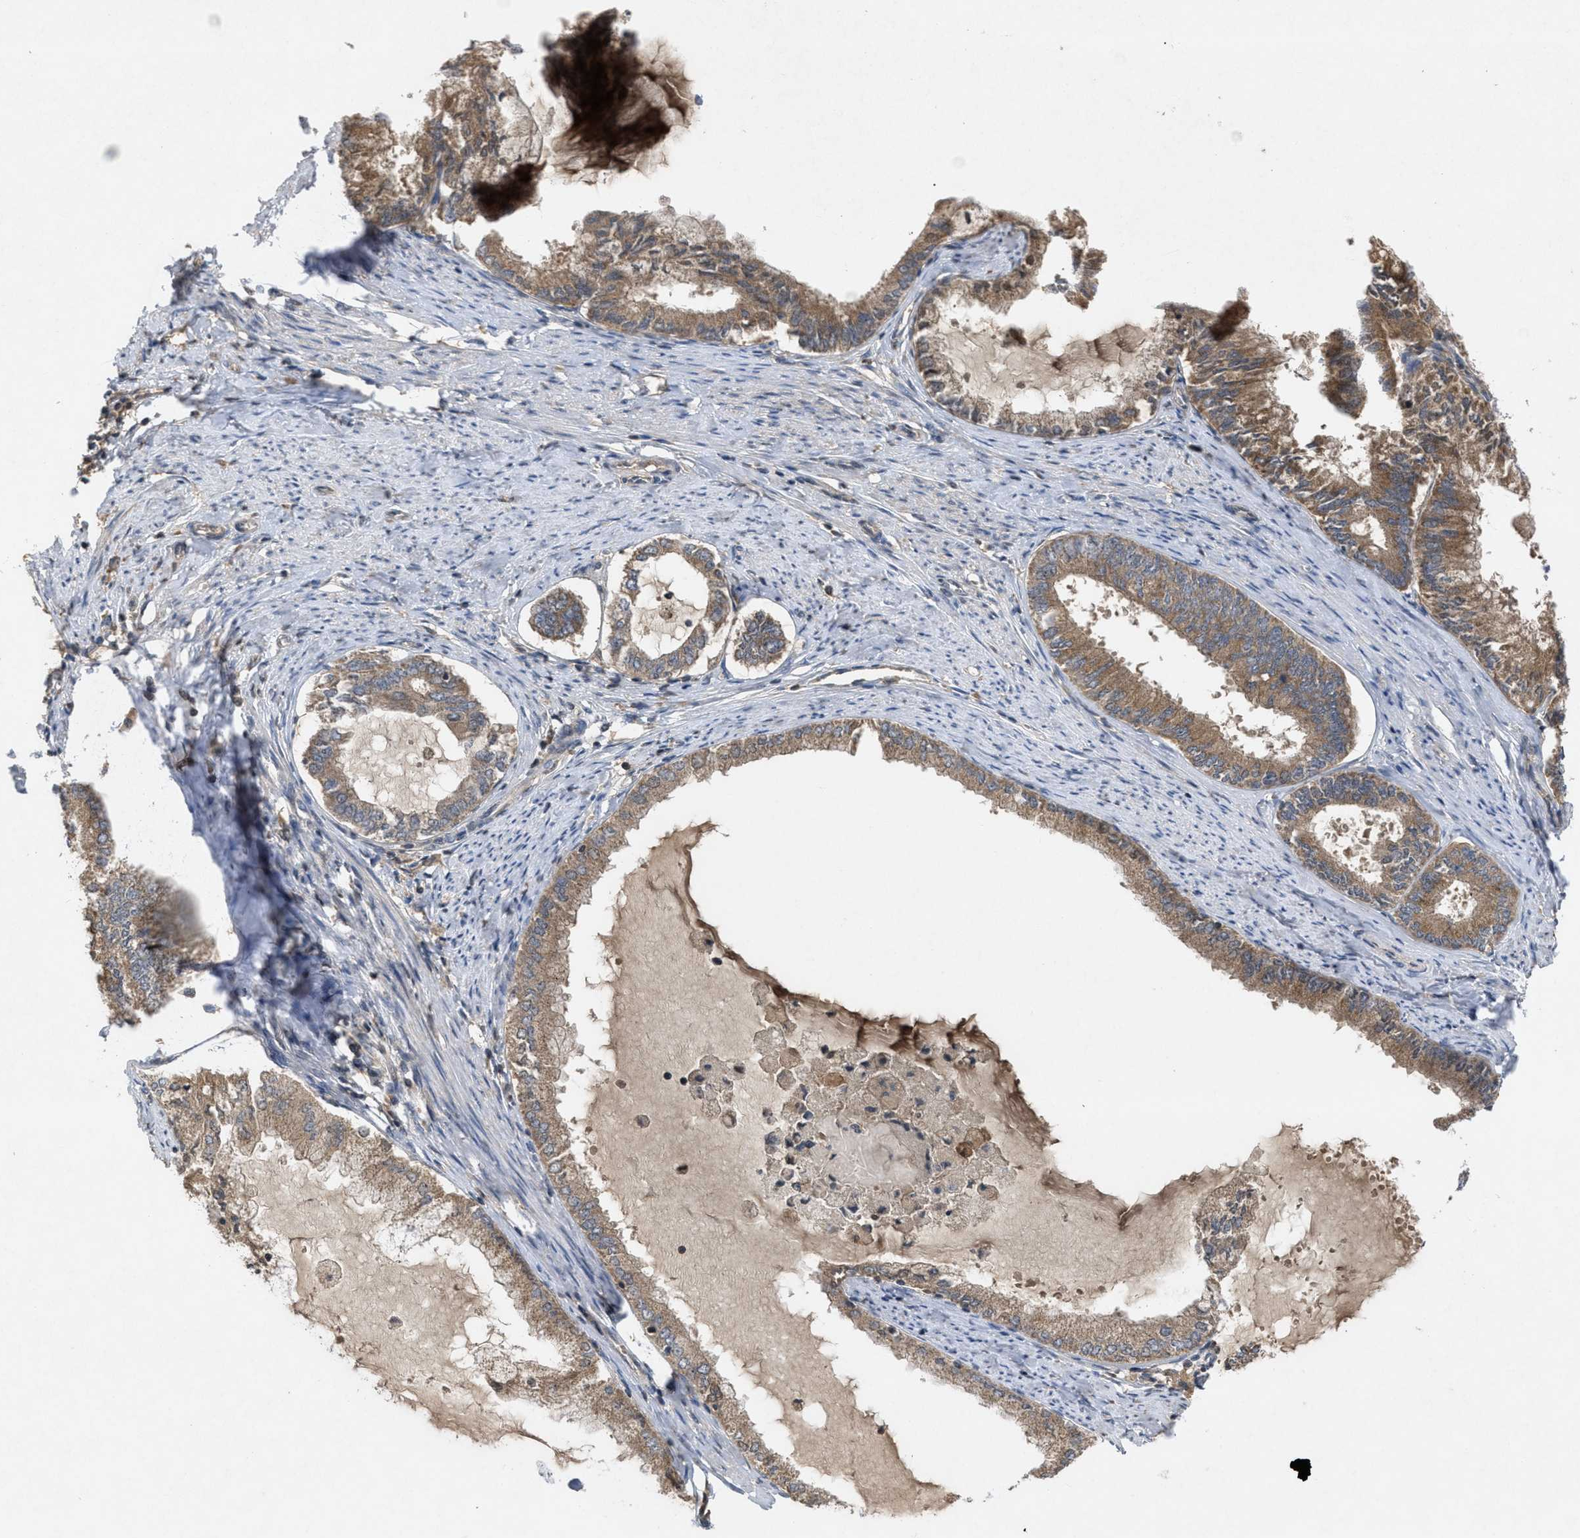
{"staining": {"intensity": "moderate", "quantity": ">75%", "location": "cytoplasmic/membranous"}, "tissue": "endometrial cancer", "cell_type": "Tumor cells", "image_type": "cancer", "snomed": [{"axis": "morphology", "description": "Adenocarcinoma, NOS"}, {"axis": "topography", "description": "Endometrium"}], "caption": "Brown immunohistochemical staining in human endometrial adenocarcinoma exhibits moderate cytoplasmic/membranous positivity in about >75% of tumor cells. The staining was performed using DAB to visualize the protein expression in brown, while the nuclei were stained in blue with hematoxylin (Magnification: 20x).", "gene": "RAB2A", "patient": {"sex": "female", "age": 86}}